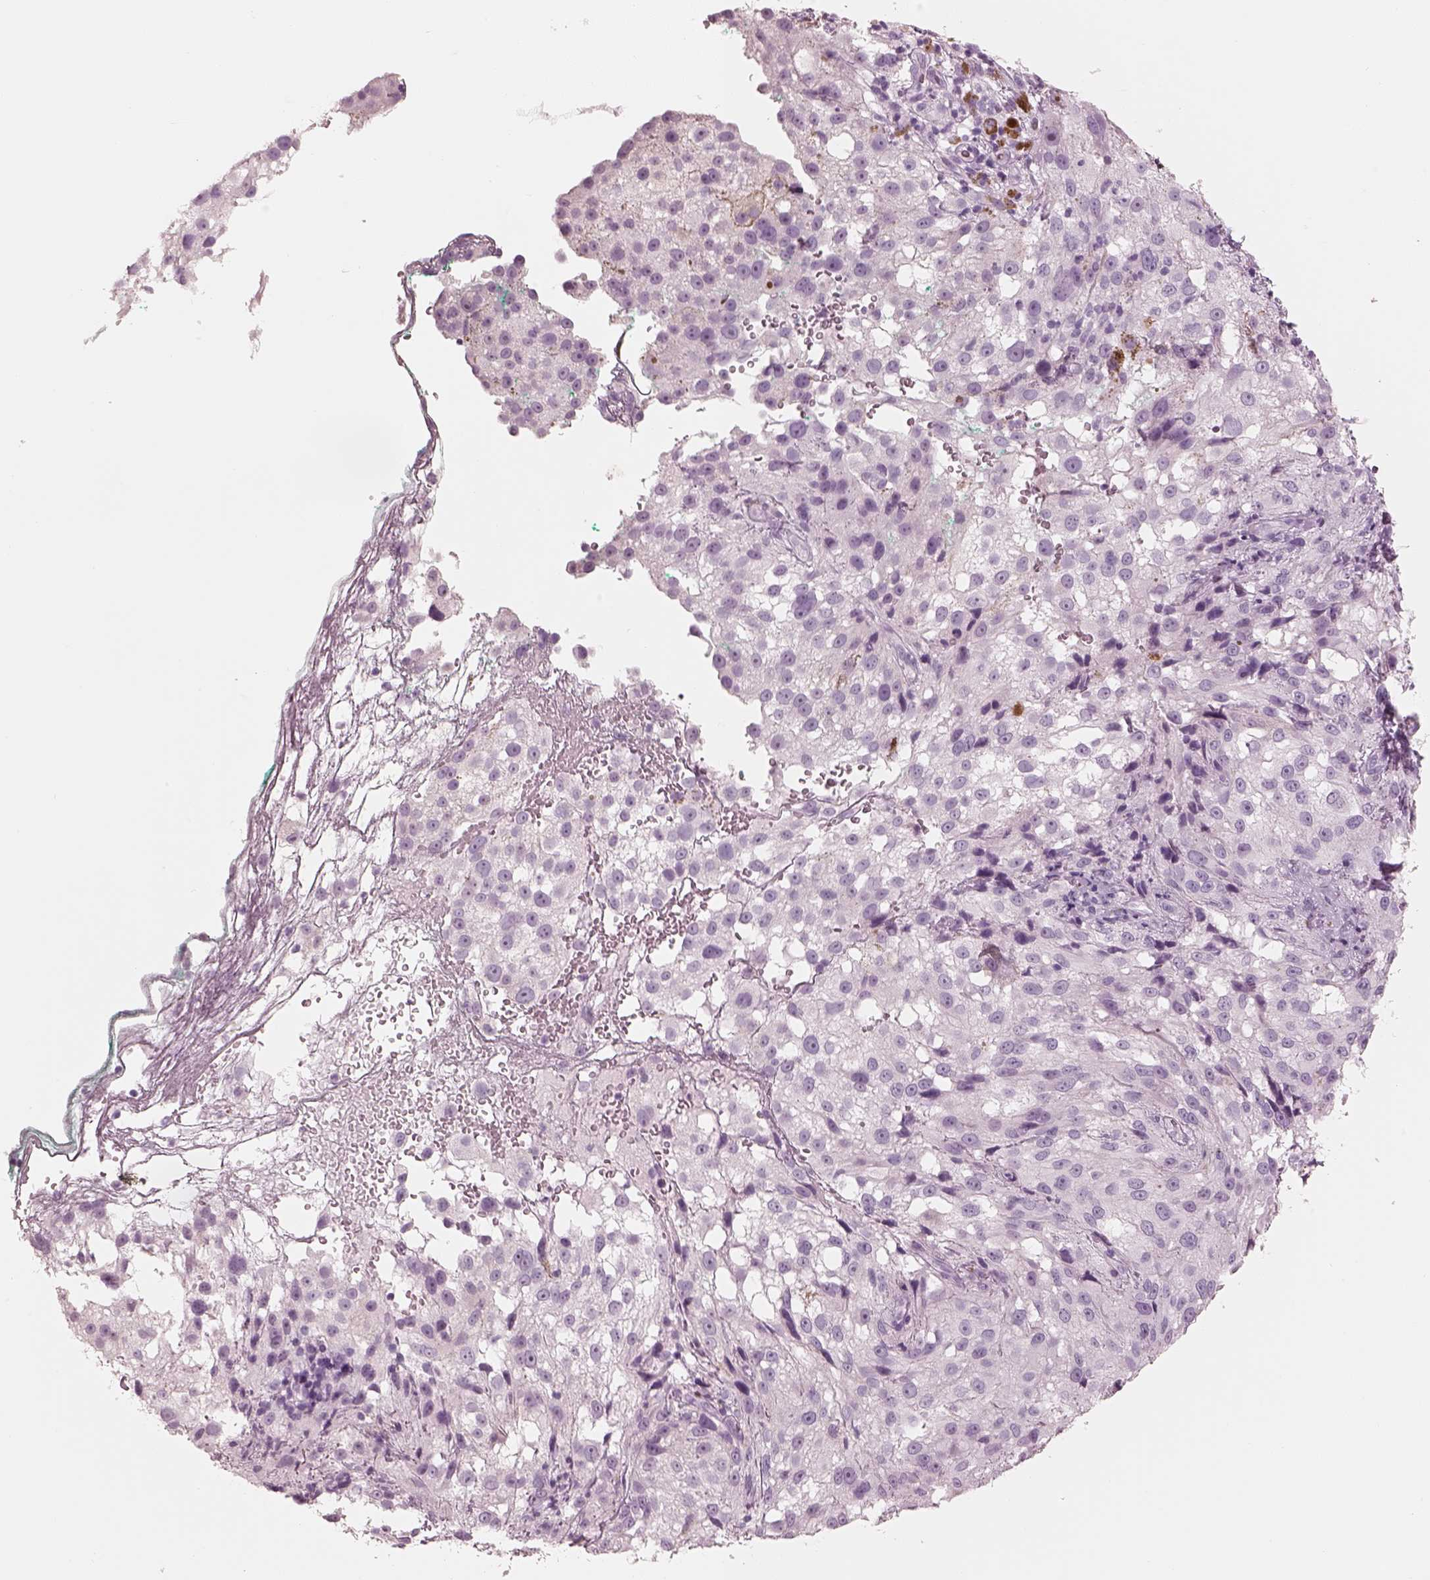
{"staining": {"intensity": "negative", "quantity": "none", "location": "none"}, "tissue": "melanoma", "cell_type": "Tumor cells", "image_type": "cancer", "snomed": [{"axis": "morphology", "description": "Necrosis, NOS"}, {"axis": "morphology", "description": "Malignant melanoma, NOS"}, {"axis": "topography", "description": "Skin"}], "caption": "Photomicrograph shows no protein positivity in tumor cells of malignant melanoma tissue.", "gene": "PON3", "patient": {"sex": "female", "age": 87}}